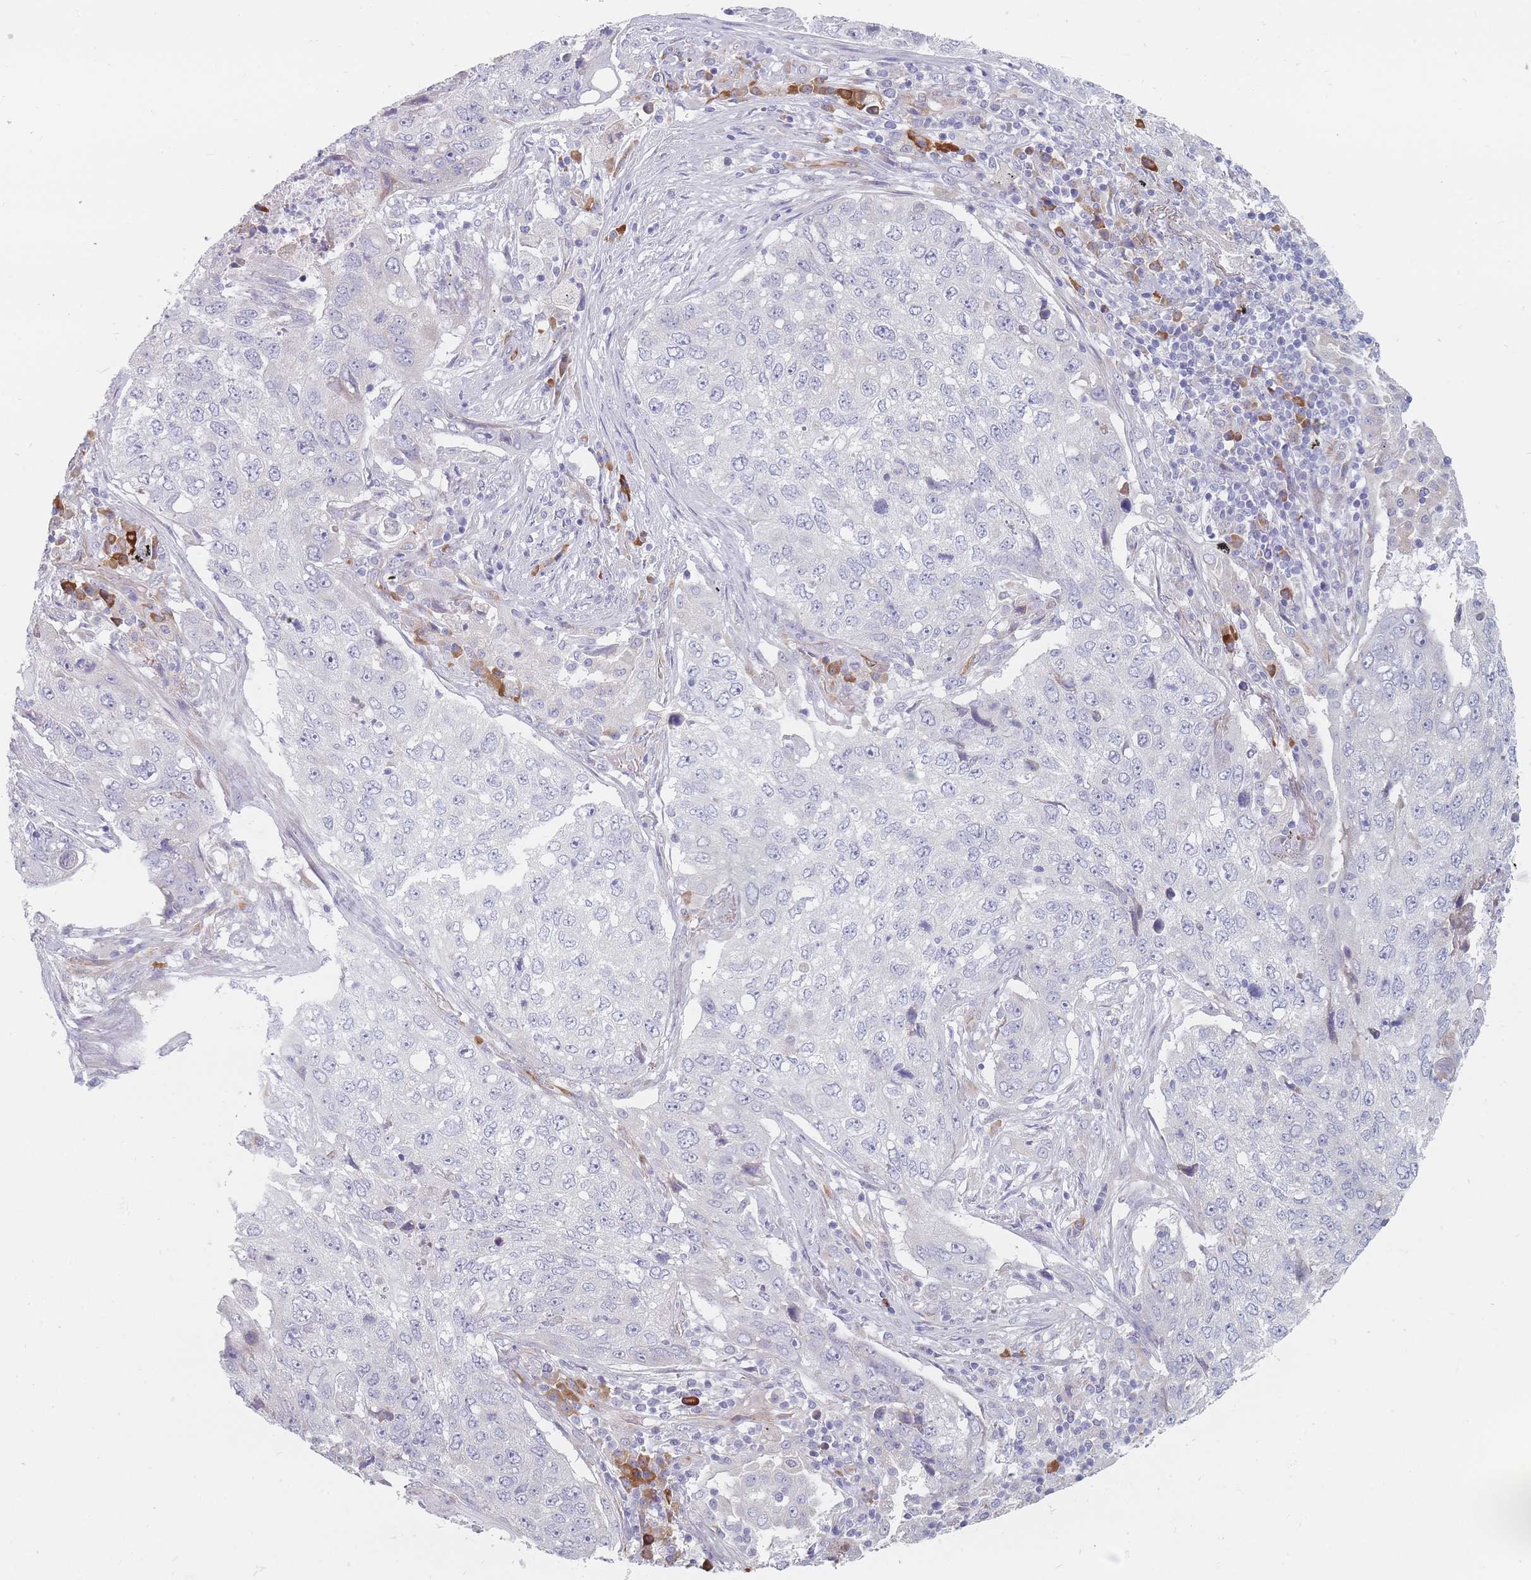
{"staining": {"intensity": "negative", "quantity": "none", "location": "none"}, "tissue": "lung cancer", "cell_type": "Tumor cells", "image_type": "cancer", "snomed": [{"axis": "morphology", "description": "Squamous cell carcinoma, NOS"}, {"axis": "topography", "description": "Lung"}], "caption": "This is an immunohistochemistry (IHC) image of squamous cell carcinoma (lung). There is no staining in tumor cells.", "gene": "ERBIN", "patient": {"sex": "female", "age": 63}}